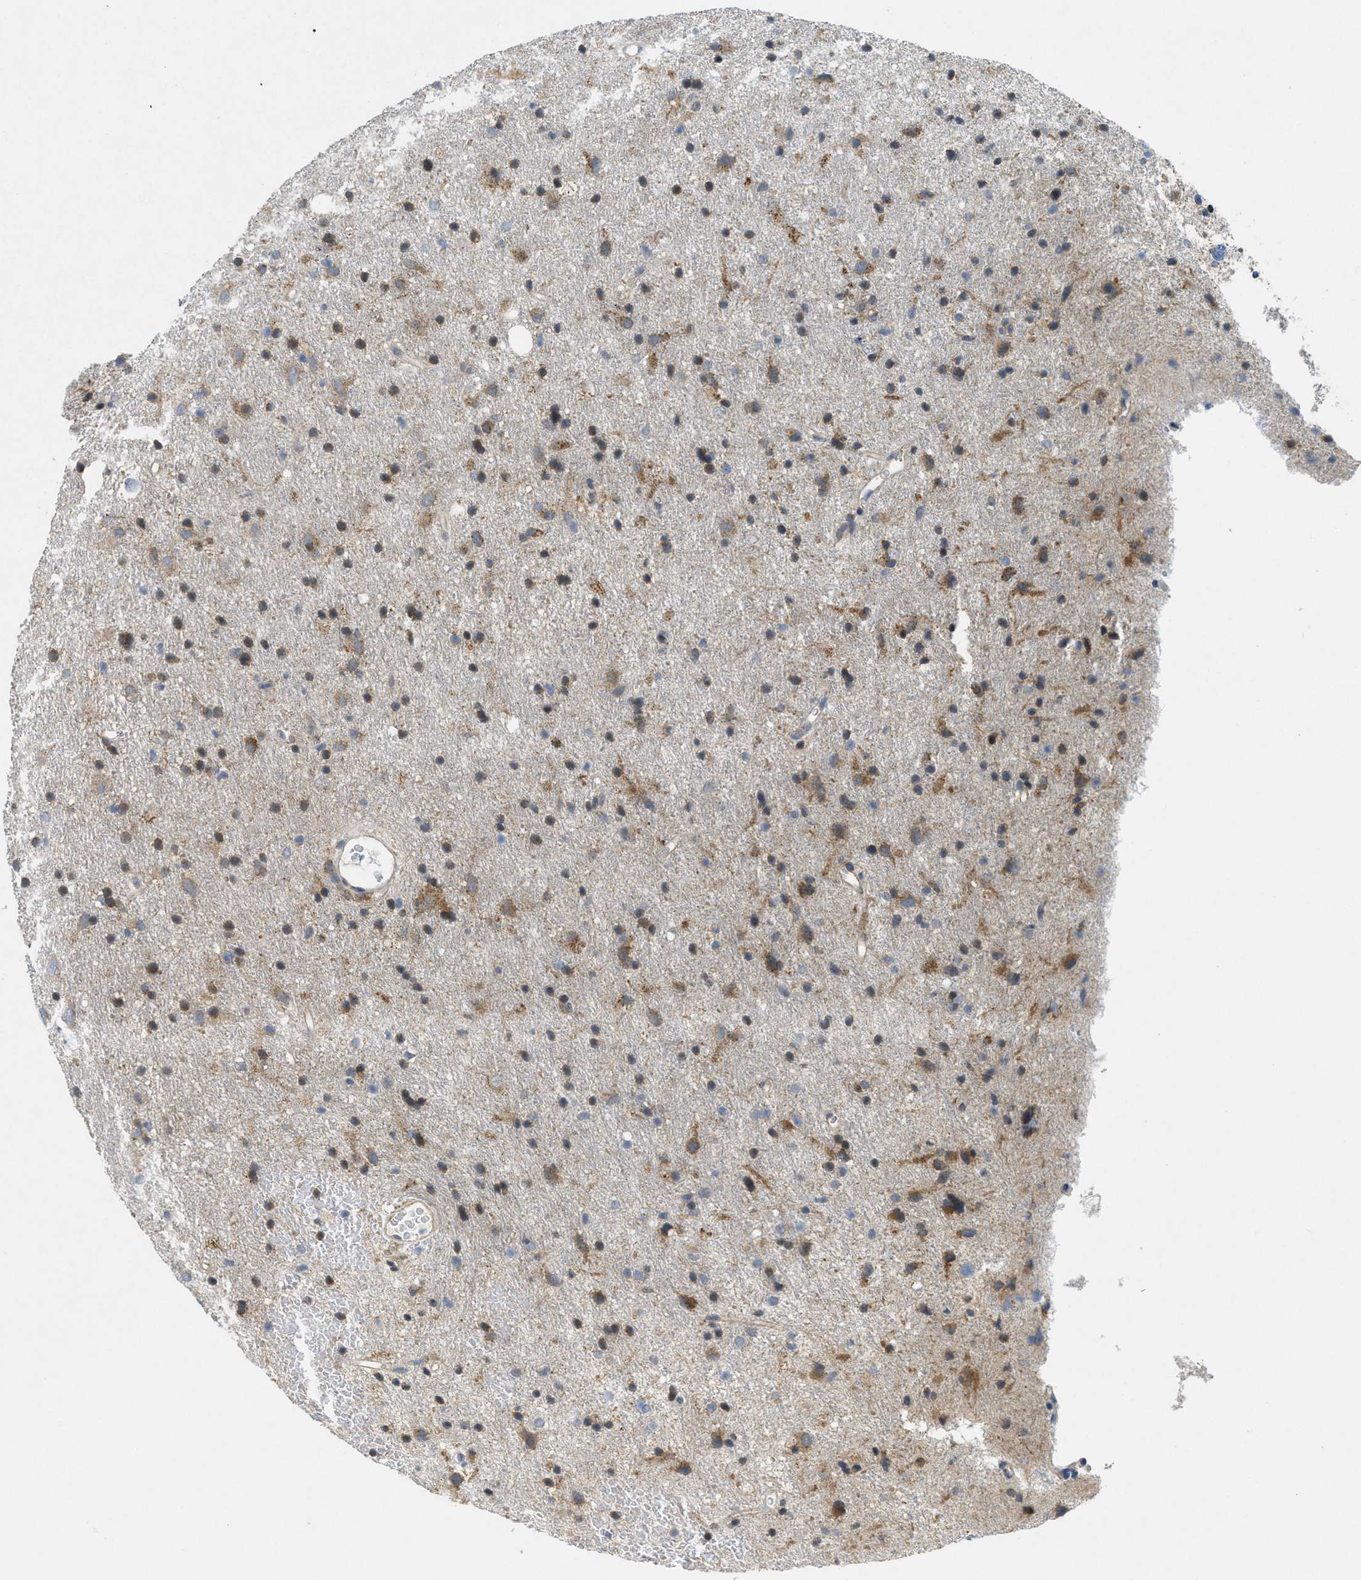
{"staining": {"intensity": "moderate", "quantity": "25%-75%", "location": "cytoplasmic/membranous"}, "tissue": "glioma", "cell_type": "Tumor cells", "image_type": "cancer", "snomed": [{"axis": "morphology", "description": "Glioma, malignant, Low grade"}, {"axis": "topography", "description": "Brain"}], "caption": "IHC image of neoplastic tissue: low-grade glioma (malignant) stained using immunohistochemistry demonstrates medium levels of moderate protein expression localized specifically in the cytoplasmic/membranous of tumor cells, appearing as a cytoplasmic/membranous brown color.", "gene": "ZFYVE9", "patient": {"sex": "male", "age": 77}}